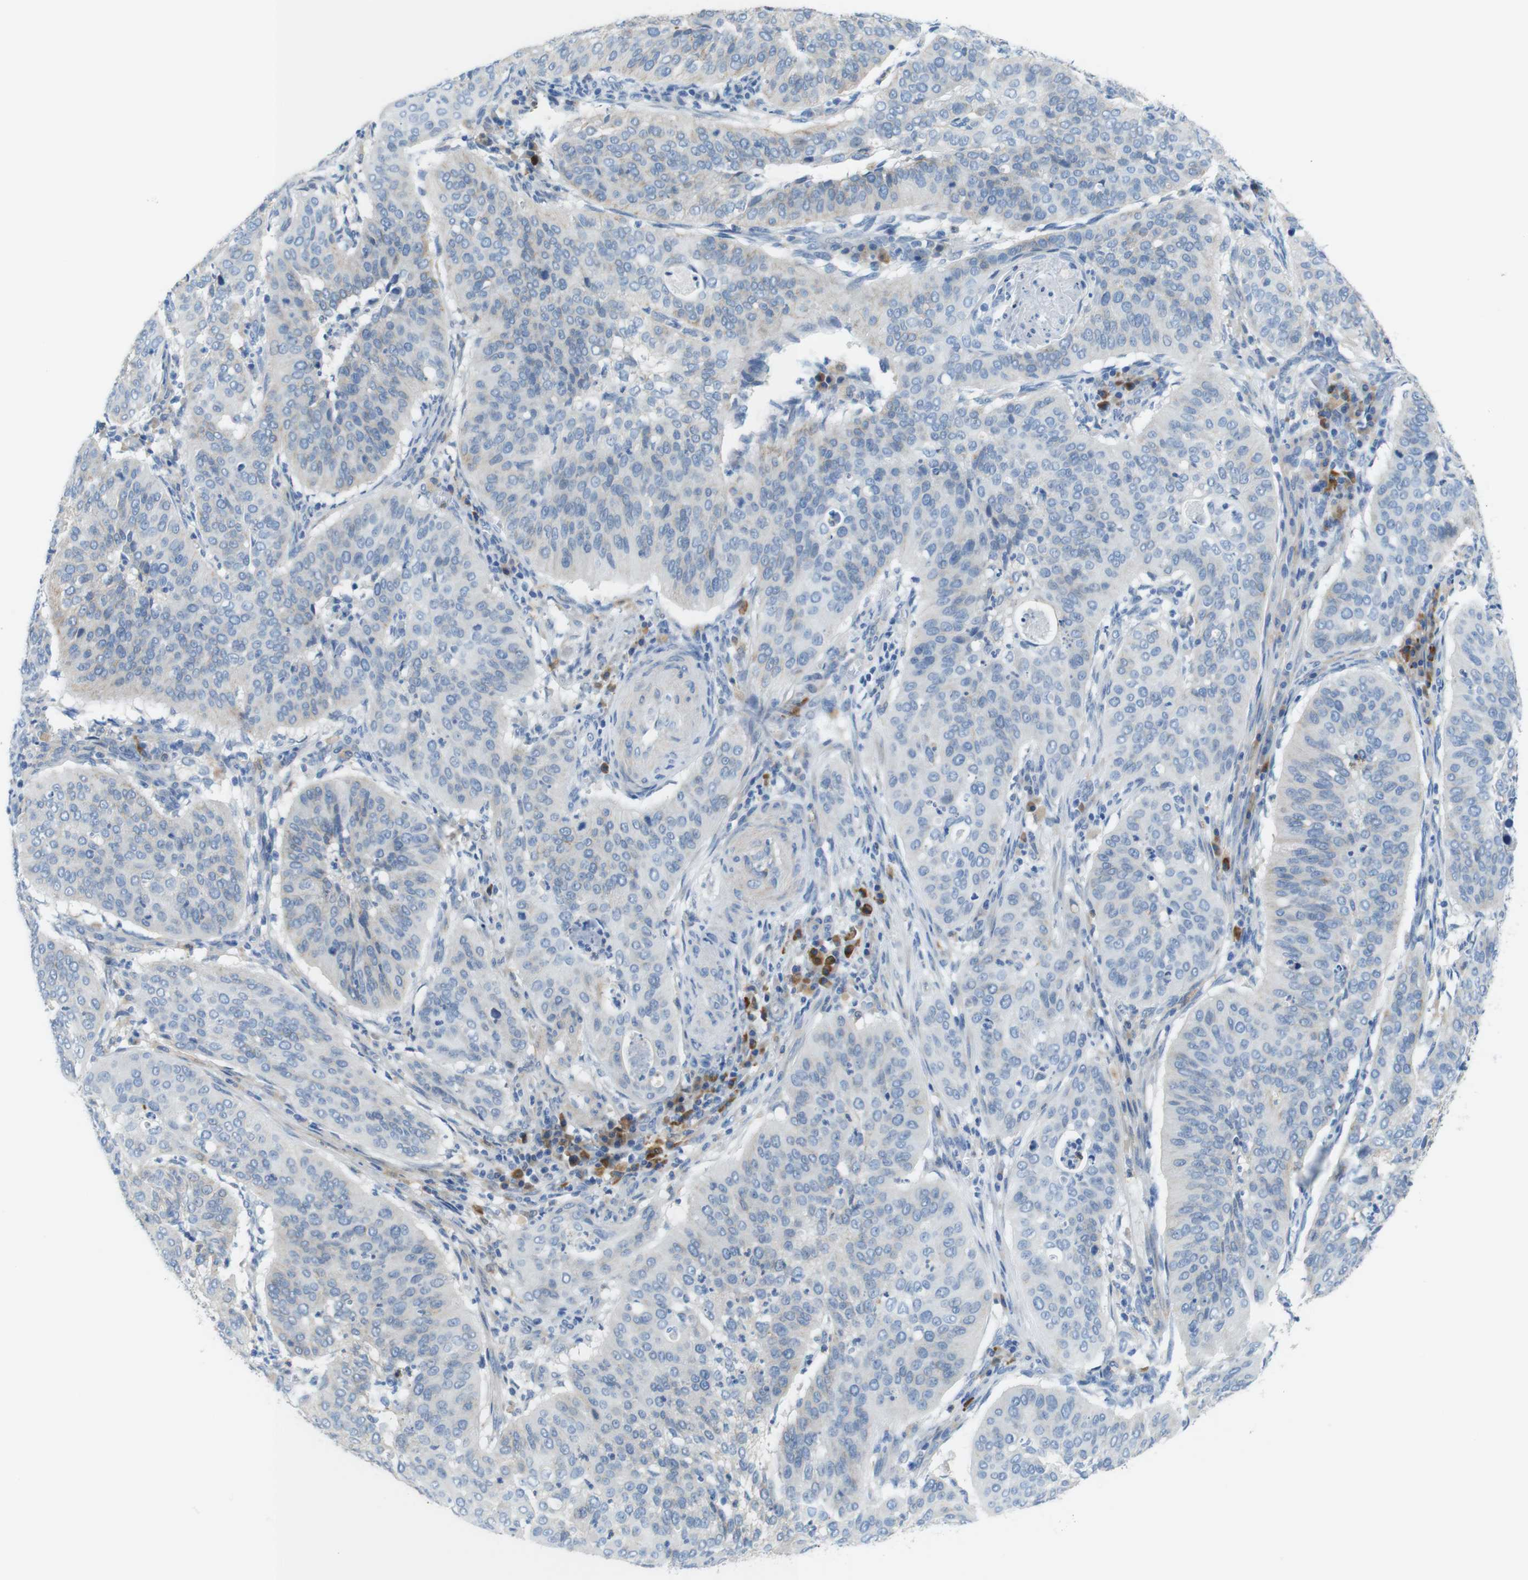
{"staining": {"intensity": "weak", "quantity": "<25%", "location": "cytoplasmic/membranous"}, "tissue": "cervical cancer", "cell_type": "Tumor cells", "image_type": "cancer", "snomed": [{"axis": "morphology", "description": "Normal tissue, NOS"}, {"axis": "morphology", "description": "Squamous cell carcinoma, NOS"}, {"axis": "topography", "description": "Cervix"}], "caption": "This micrograph is of squamous cell carcinoma (cervical) stained with immunohistochemistry (IHC) to label a protein in brown with the nuclei are counter-stained blue. There is no positivity in tumor cells. (DAB (3,3'-diaminobenzidine) immunohistochemistry, high magnification).", "gene": "CLMN", "patient": {"sex": "female", "age": 39}}